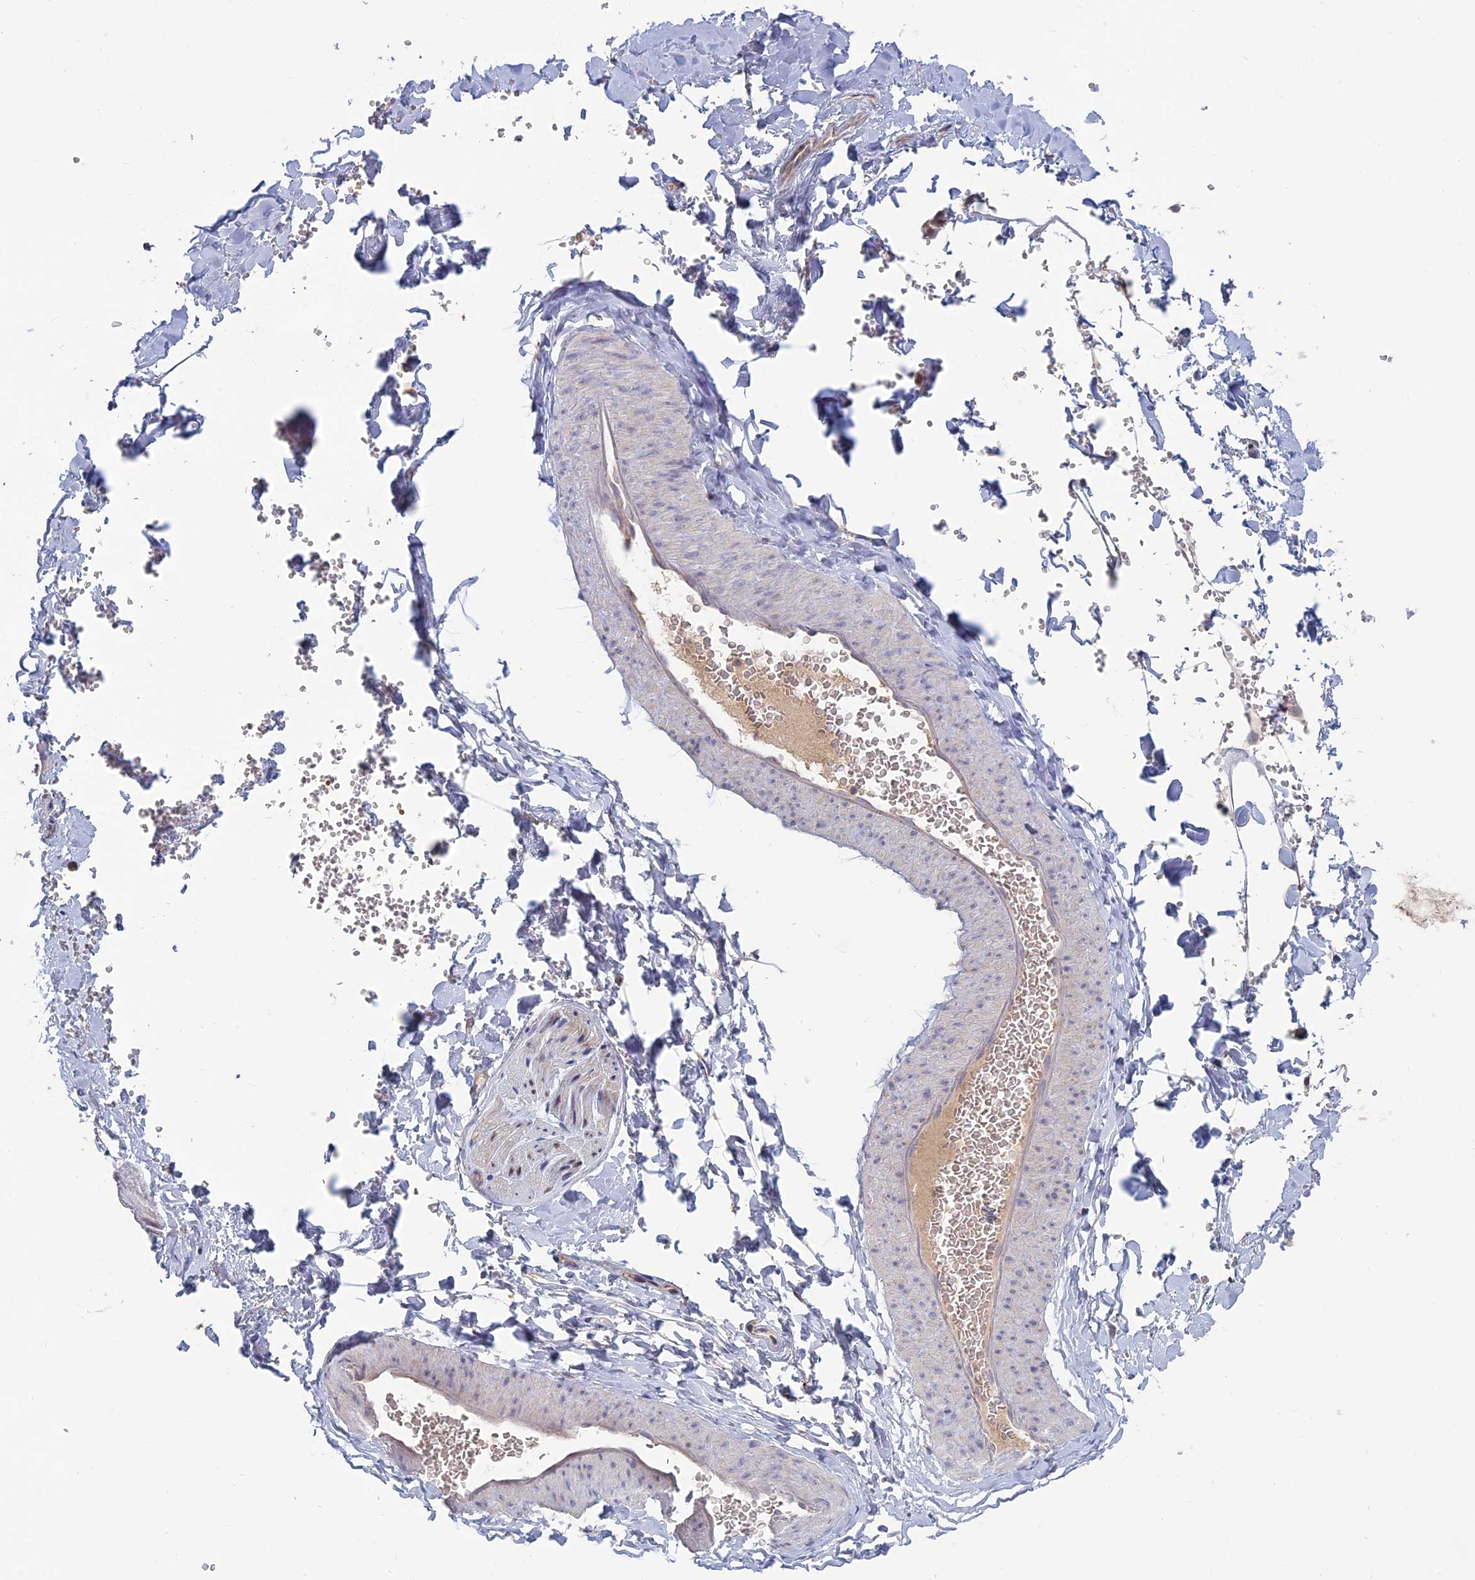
{"staining": {"intensity": "negative", "quantity": "none", "location": "none"}, "tissue": "adipose tissue", "cell_type": "Adipocytes", "image_type": "normal", "snomed": [{"axis": "morphology", "description": "Normal tissue, NOS"}, {"axis": "topography", "description": "Gallbladder"}, {"axis": "topography", "description": "Peripheral nerve tissue"}], "caption": "Immunohistochemical staining of benign adipose tissue shows no significant staining in adipocytes. (IHC, brightfield microscopy, high magnification).", "gene": "TMEM208", "patient": {"sex": "male", "age": 38}}